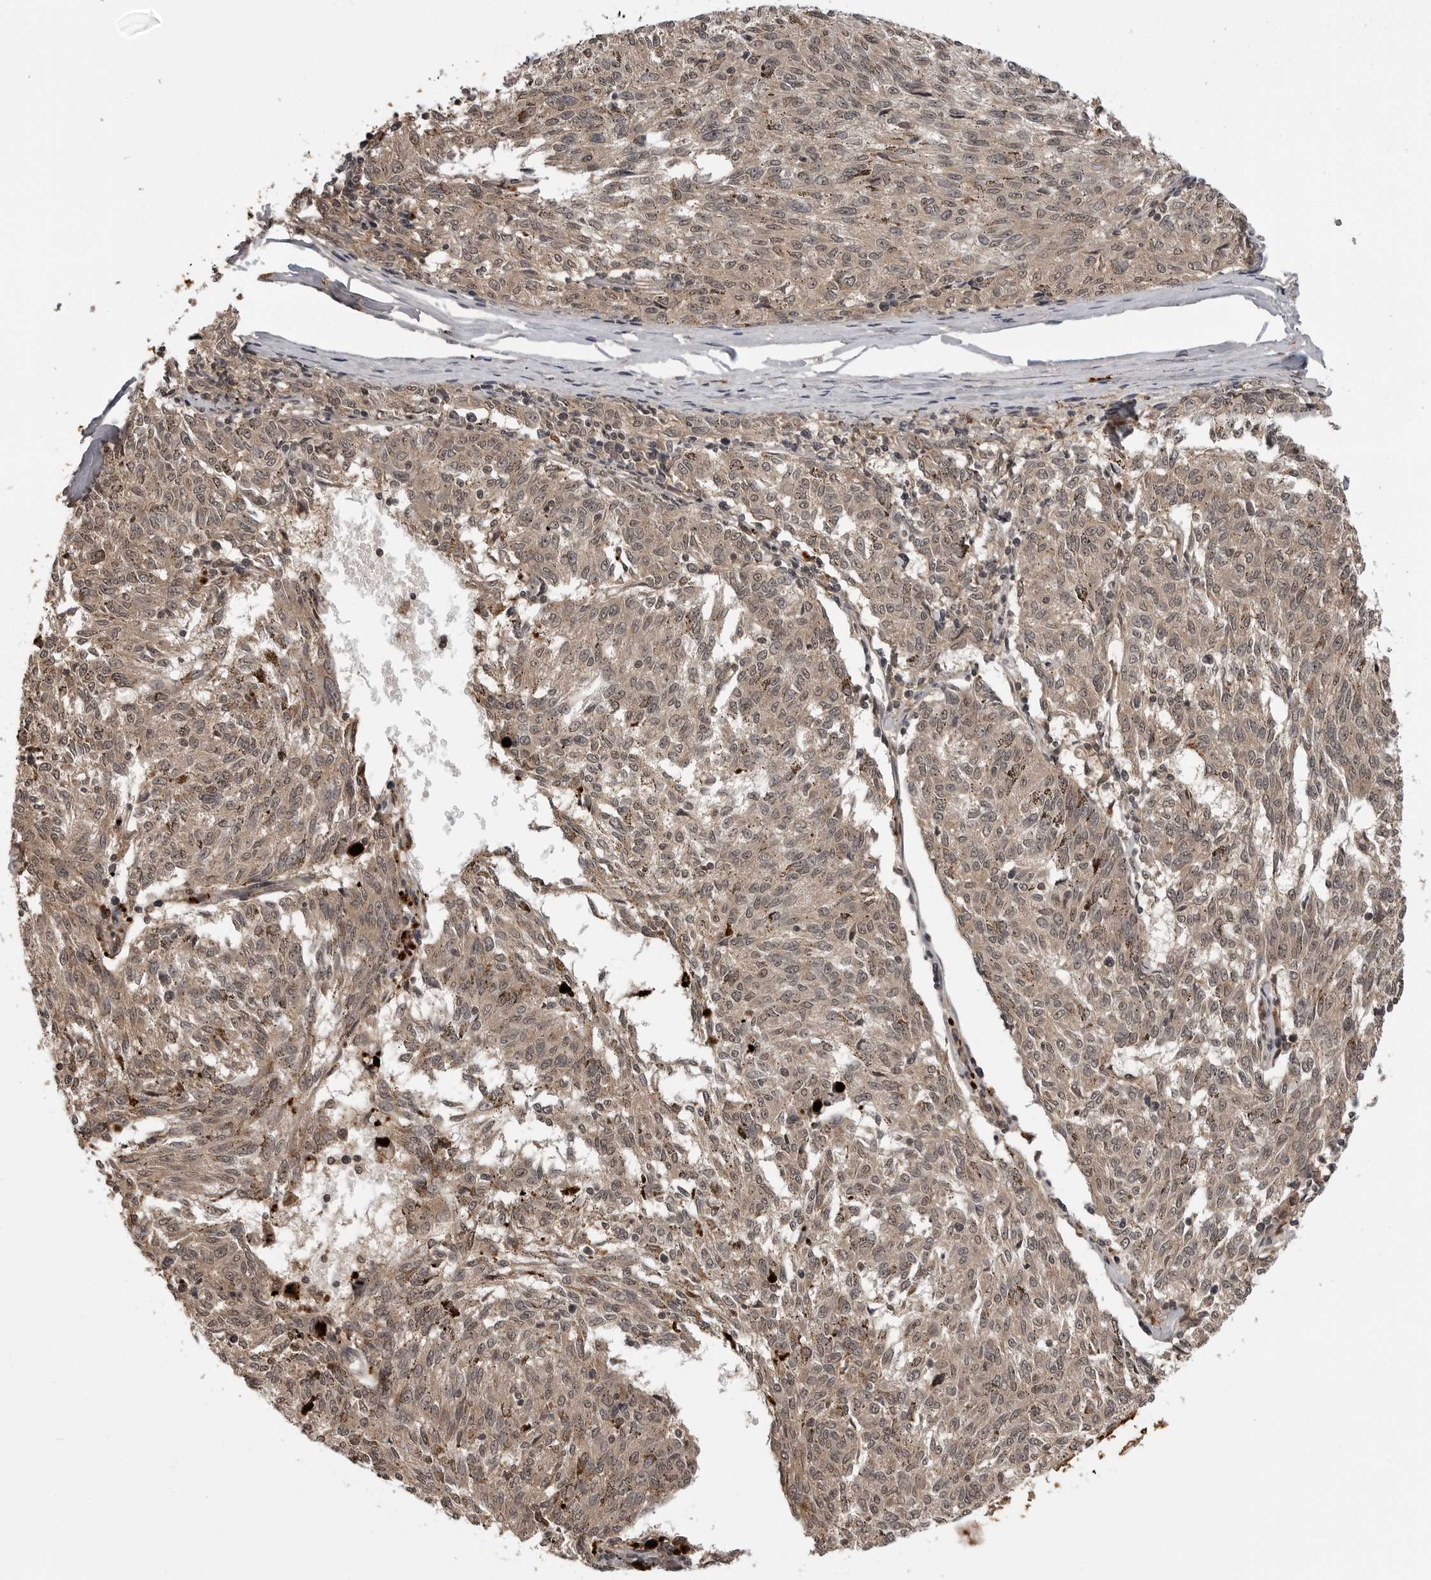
{"staining": {"intensity": "weak", "quantity": "25%-75%", "location": "cytoplasmic/membranous,nuclear"}, "tissue": "melanoma", "cell_type": "Tumor cells", "image_type": "cancer", "snomed": [{"axis": "morphology", "description": "Malignant melanoma, NOS"}, {"axis": "topography", "description": "Skin"}], "caption": "Immunohistochemistry (IHC) (DAB) staining of human melanoma exhibits weak cytoplasmic/membranous and nuclear protein expression in approximately 25%-75% of tumor cells.", "gene": "IL24", "patient": {"sex": "female", "age": 72}}